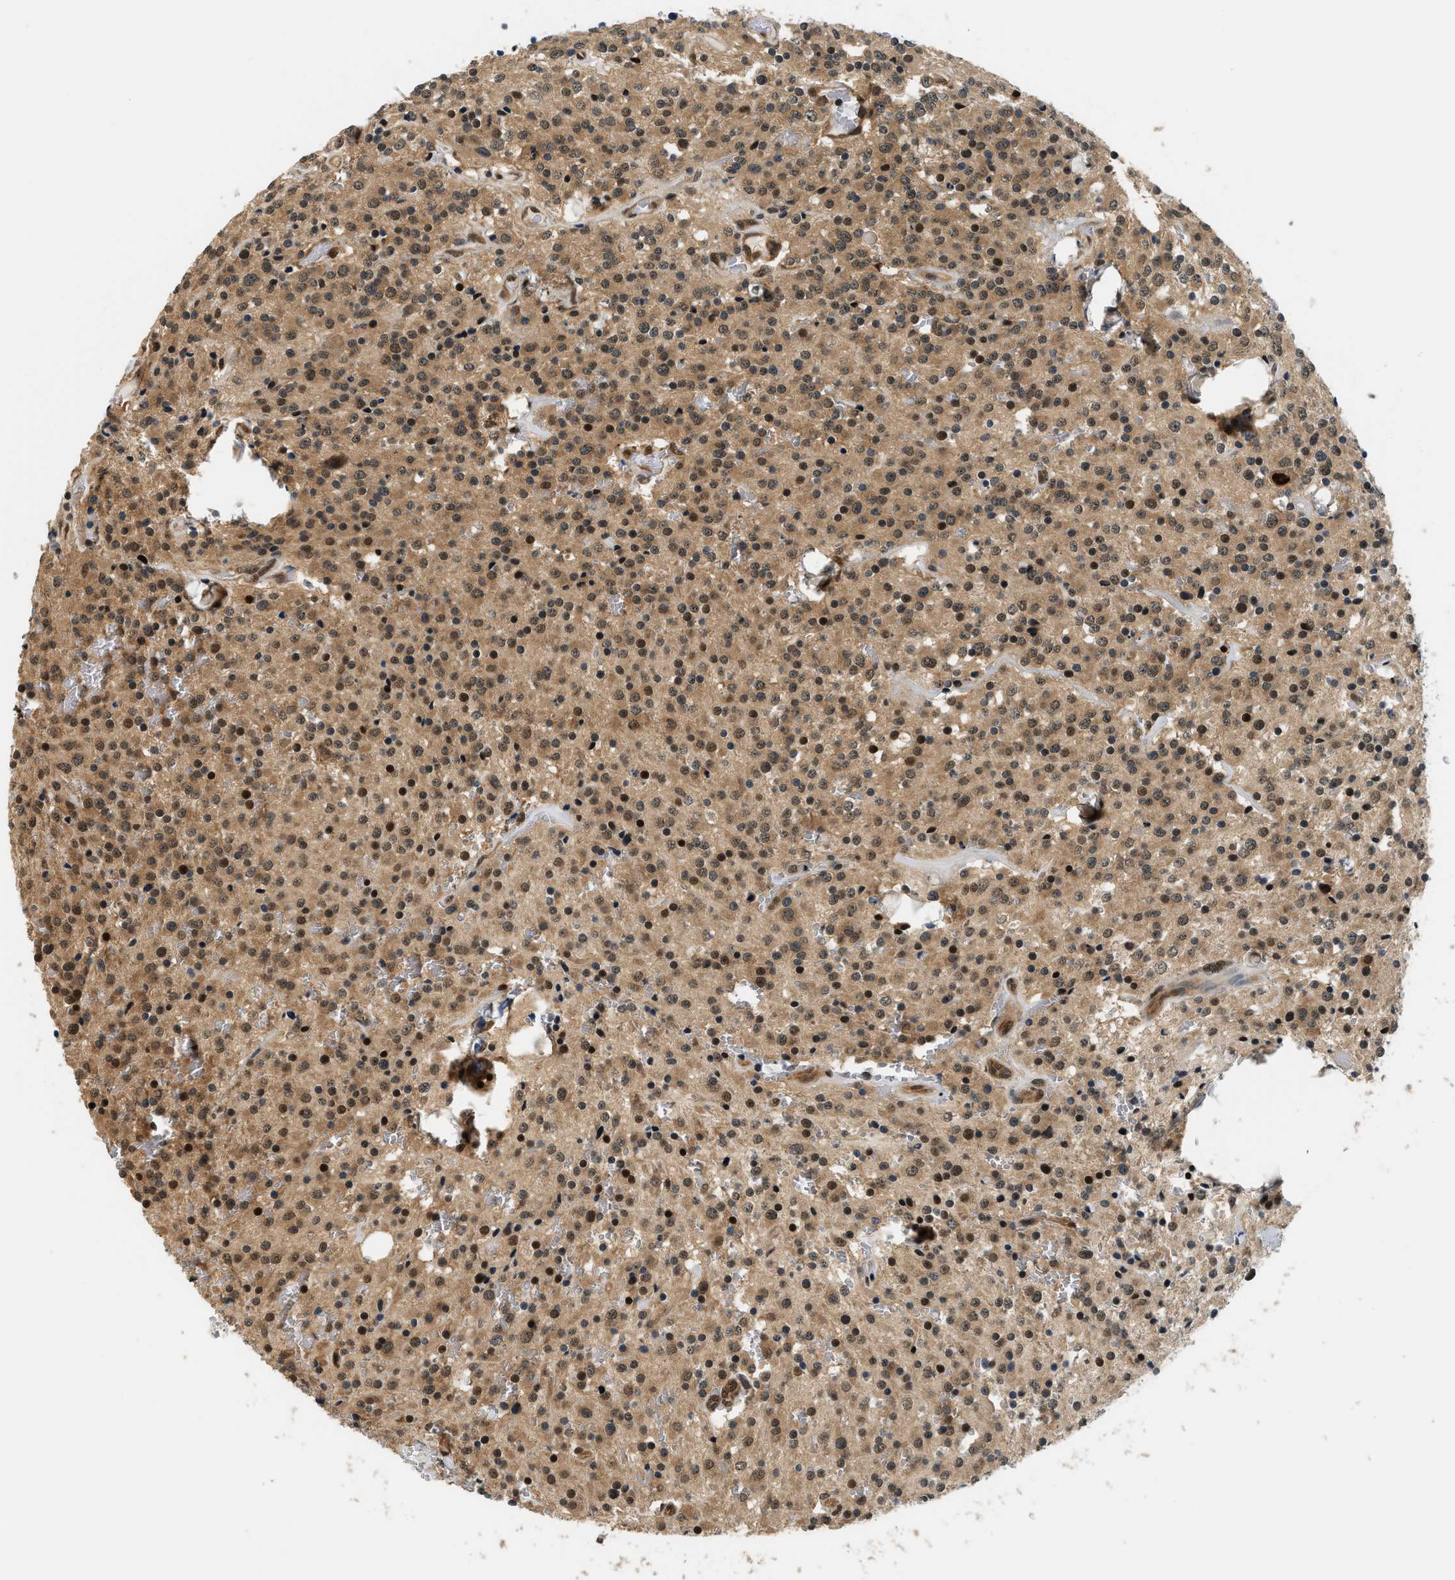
{"staining": {"intensity": "moderate", "quantity": ">75%", "location": "cytoplasmic/membranous,nuclear"}, "tissue": "glioma", "cell_type": "Tumor cells", "image_type": "cancer", "snomed": [{"axis": "morphology", "description": "Glioma, malignant, Low grade"}, {"axis": "topography", "description": "Brain"}], "caption": "Immunohistochemical staining of low-grade glioma (malignant) exhibits medium levels of moderate cytoplasmic/membranous and nuclear staining in approximately >75% of tumor cells.", "gene": "PSMD3", "patient": {"sex": "male", "age": 58}}